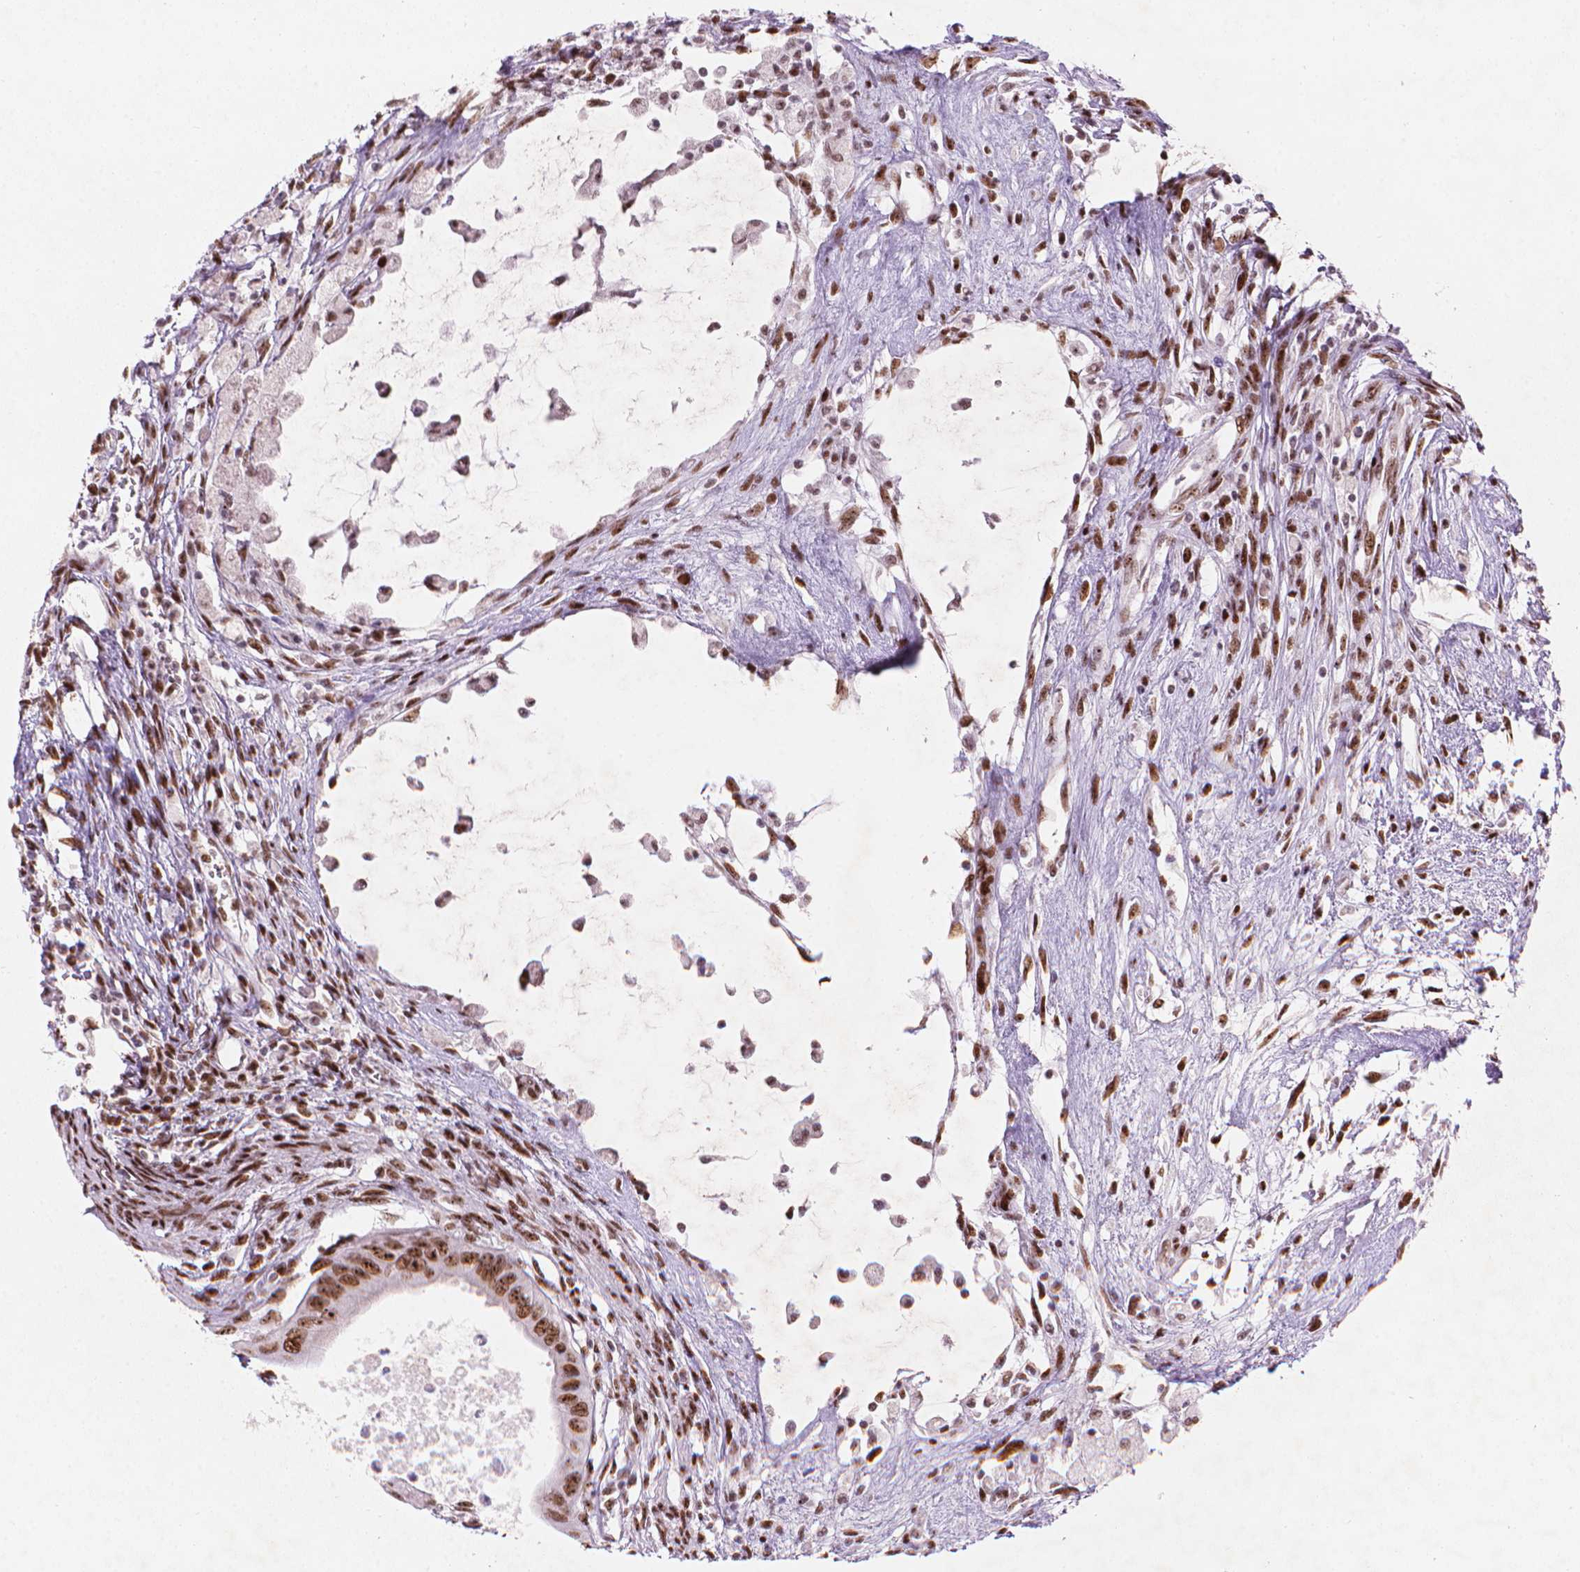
{"staining": {"intensity": "strong", "quantity": ">75%", "location": "nuclear"}, "tissue": "testis cancer", "cell_type": "Tumor cells", "image_type": "cancer", "snomed": [{"axis": "morphology", "description": "Carcinoma, Embryonal, NOS"}, {"axis": "topography", "description": "Testis"}], "caption": "The image exhibits immunohistochemical staining of testis cancer. There is strong nuclear expression is seen in approximately >75% of tumor cells.", "gene": "HES7", "patient": {"sex": "male", "age": 37}}